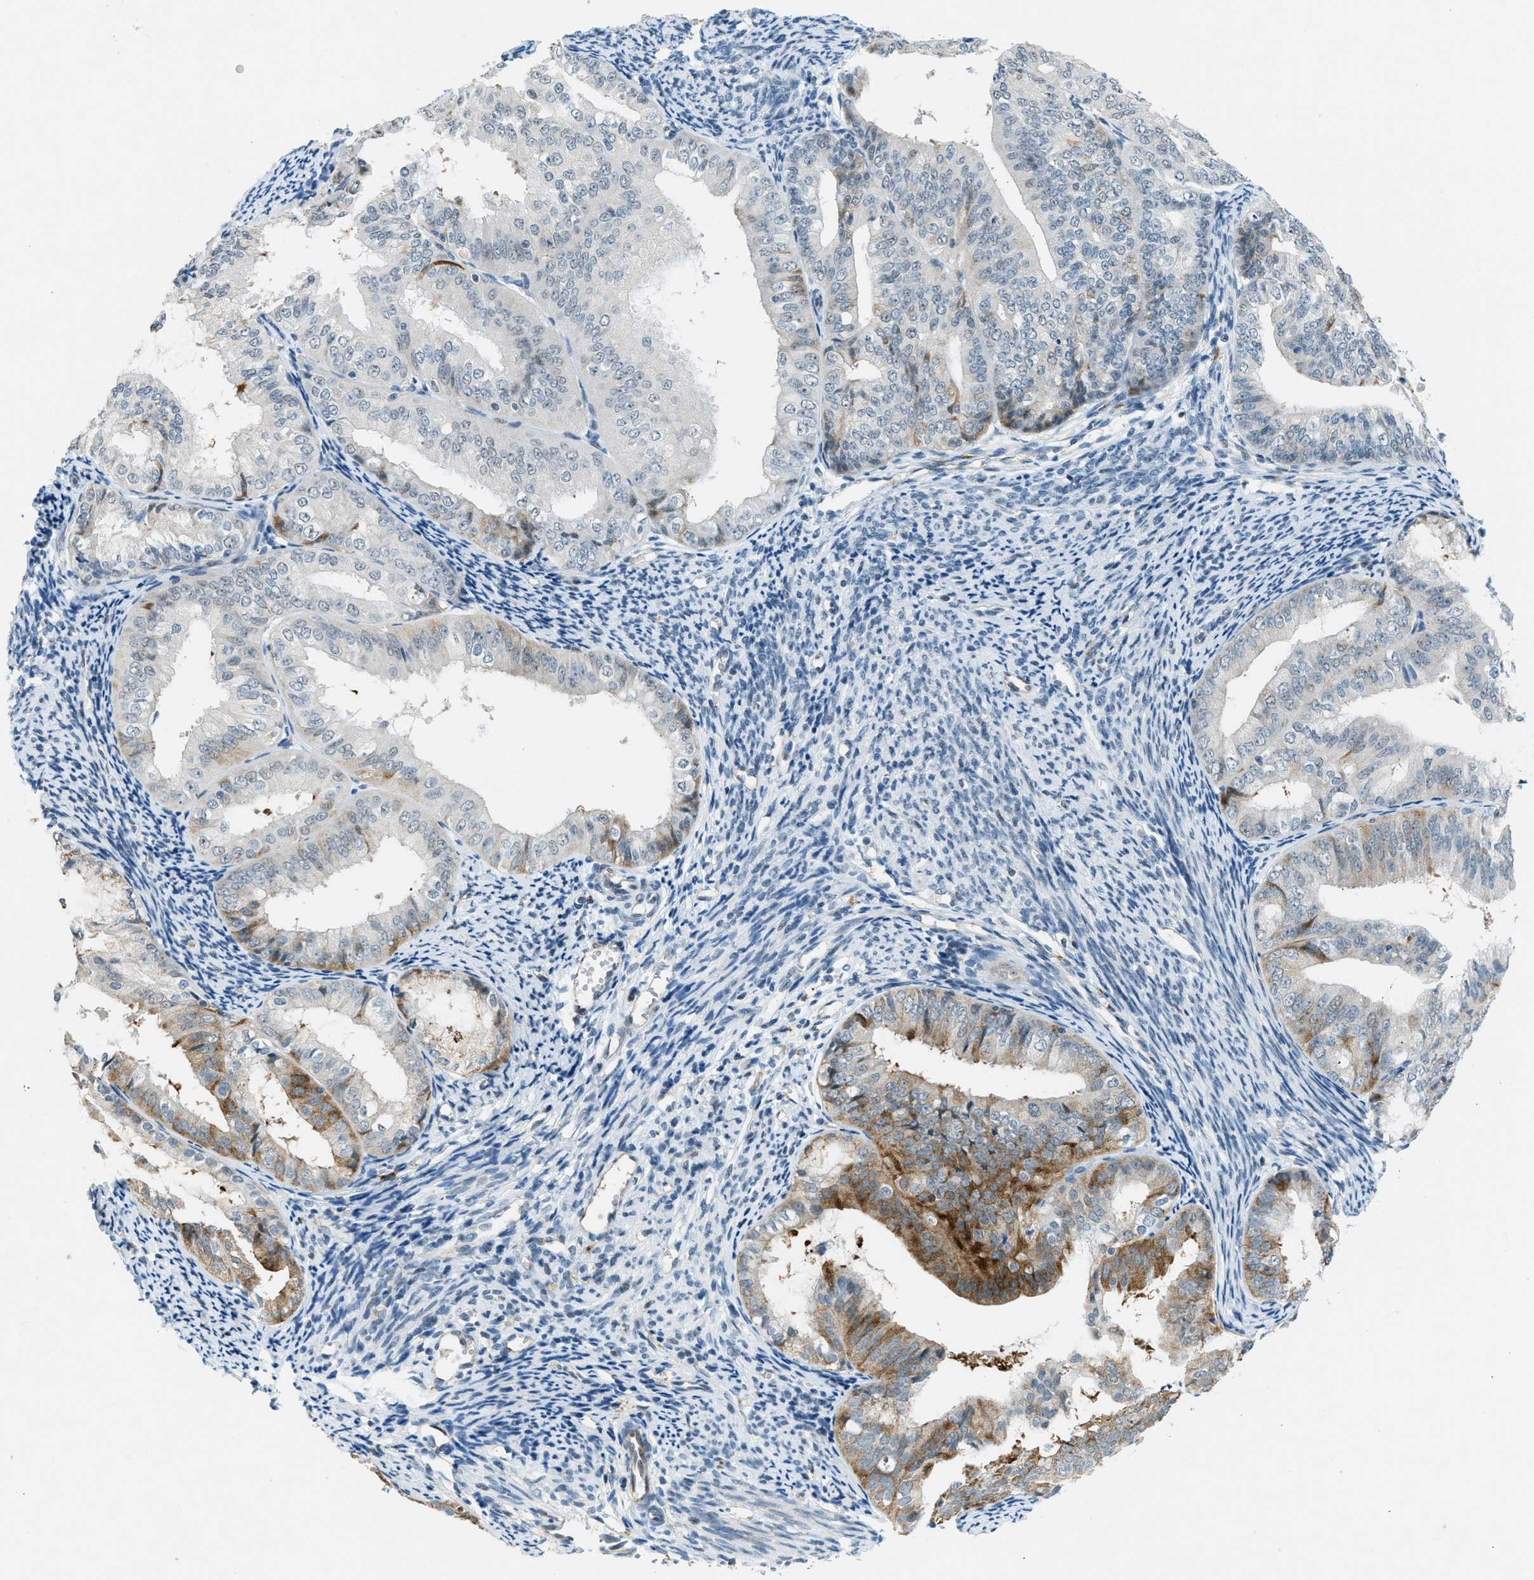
{"staining": {"intensity": "moderate", "quantity": "25%-75%", "location": "cytoplasmic/membranous"}, "tissue": "endometrial cancer", "cell_type": "Tumor cells", "image_type": "cancer", "snomed": [{"axis": "morphology", "description": "Adenocarcinoma, NOS"}, {"axis": "topography", "description": "Endometrium"}], "caption": "Approximately 25%-75% of tumor cells in human endometrial cancer (adenocarcinoma) exhibit moderate cytoplasmic/membranous protein expression as visualized by brown immunohistochemical staining.", "gene": "FYN", "patient": {"sex": "female", "age": 63}}